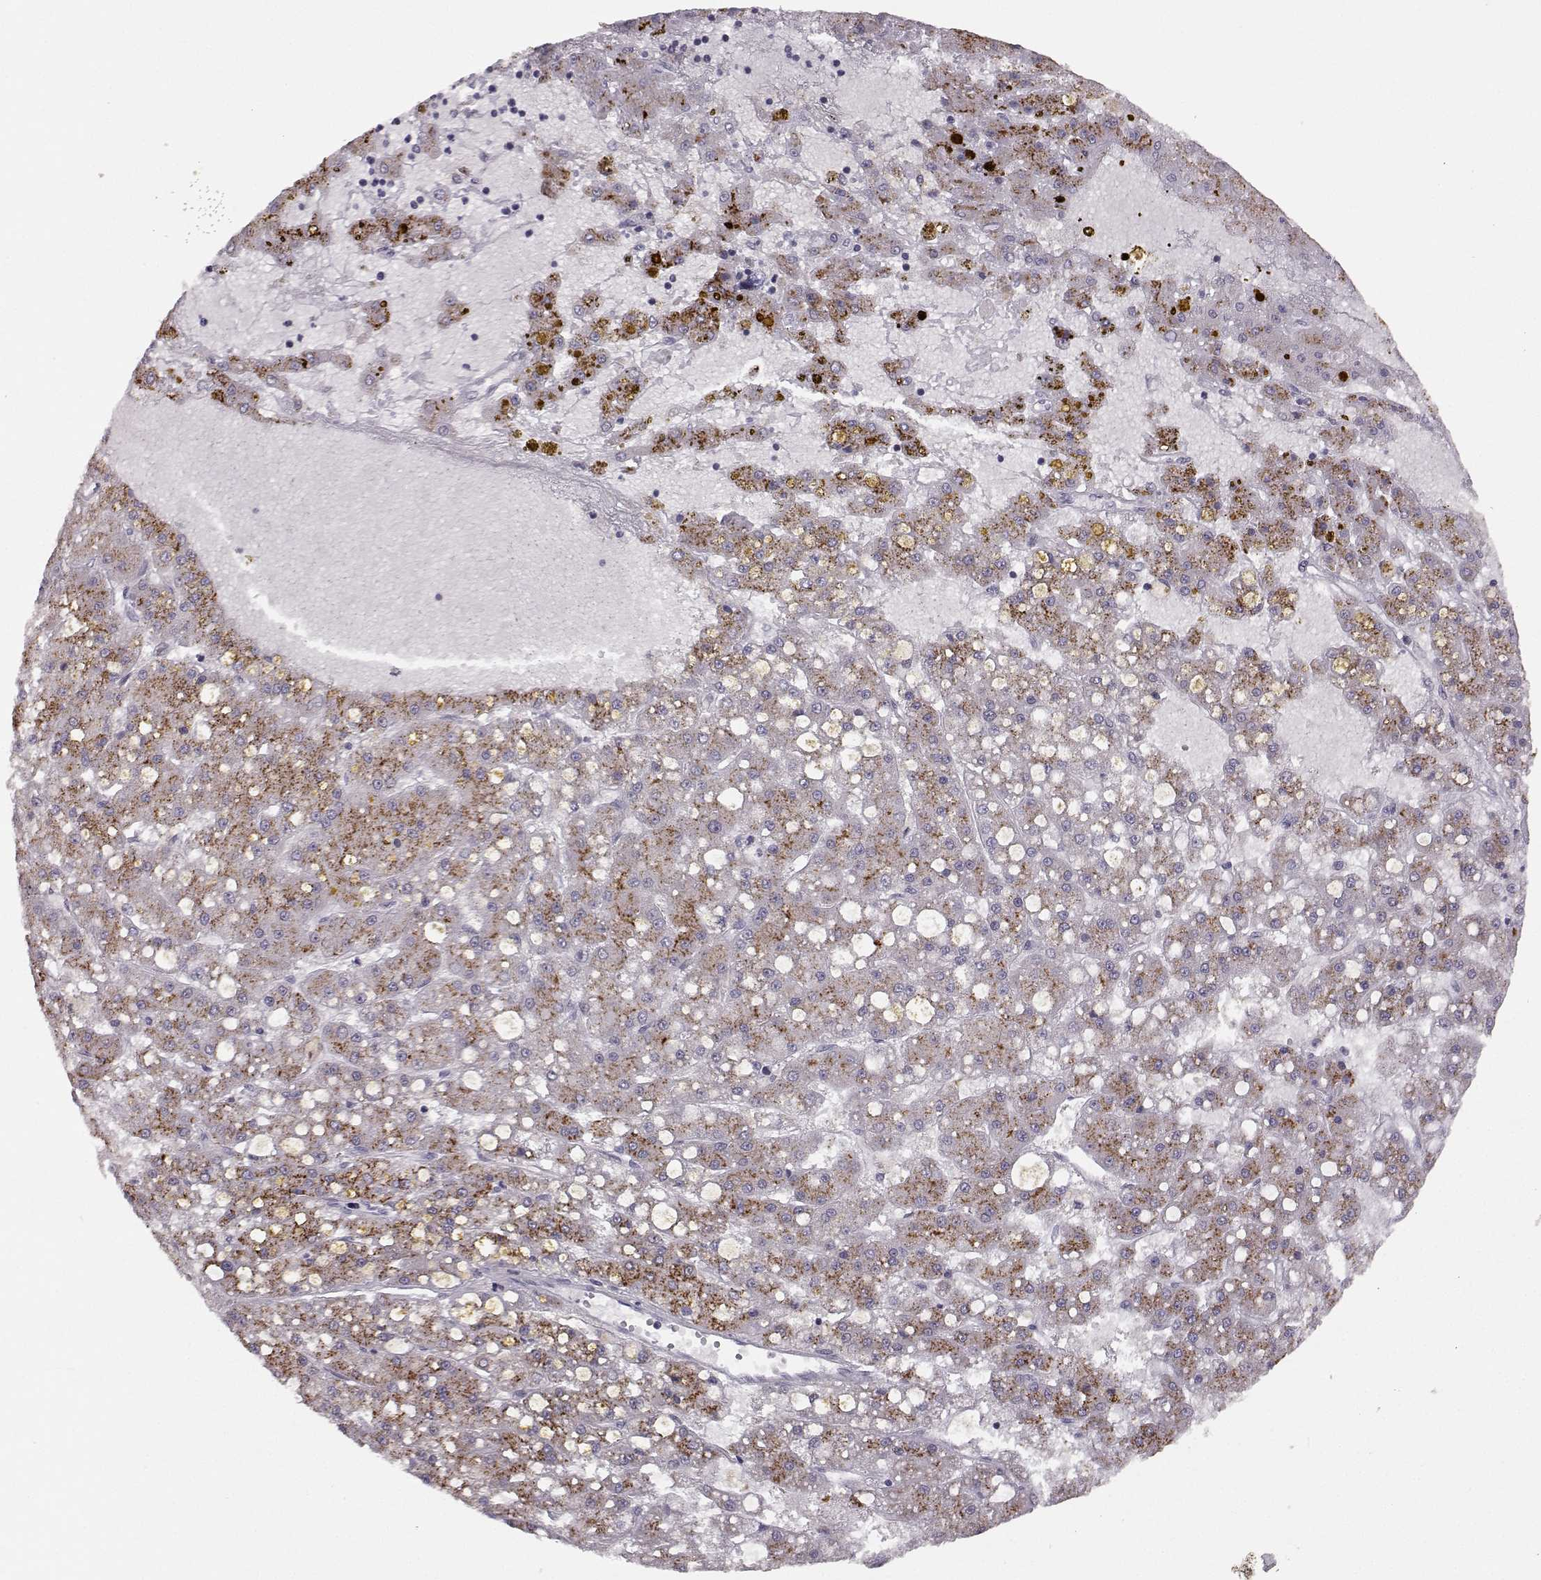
{"staining": {"intensity": "moderate", "quantity": "25%-75%", "location": "cytoplasmic/membranous"}, "tissue": "liver cancer", "cell_type": "Tumor cells", "image_type": "cancer", "snomed": [{"axis": "morphology", "description": "Carcinoma, Hepatocellular, NOS"}, {"axis": "topography", "description": "Liver"}], "caption": "A medium amount of moderate cytoplasmic/membranous positivity is identified in about 25%-75% of tumor cells in liver cancer (hepatocellular carcinoma) tissue.", "gene": "HTR7", "patient": {"sex": "male", "age": 67}}